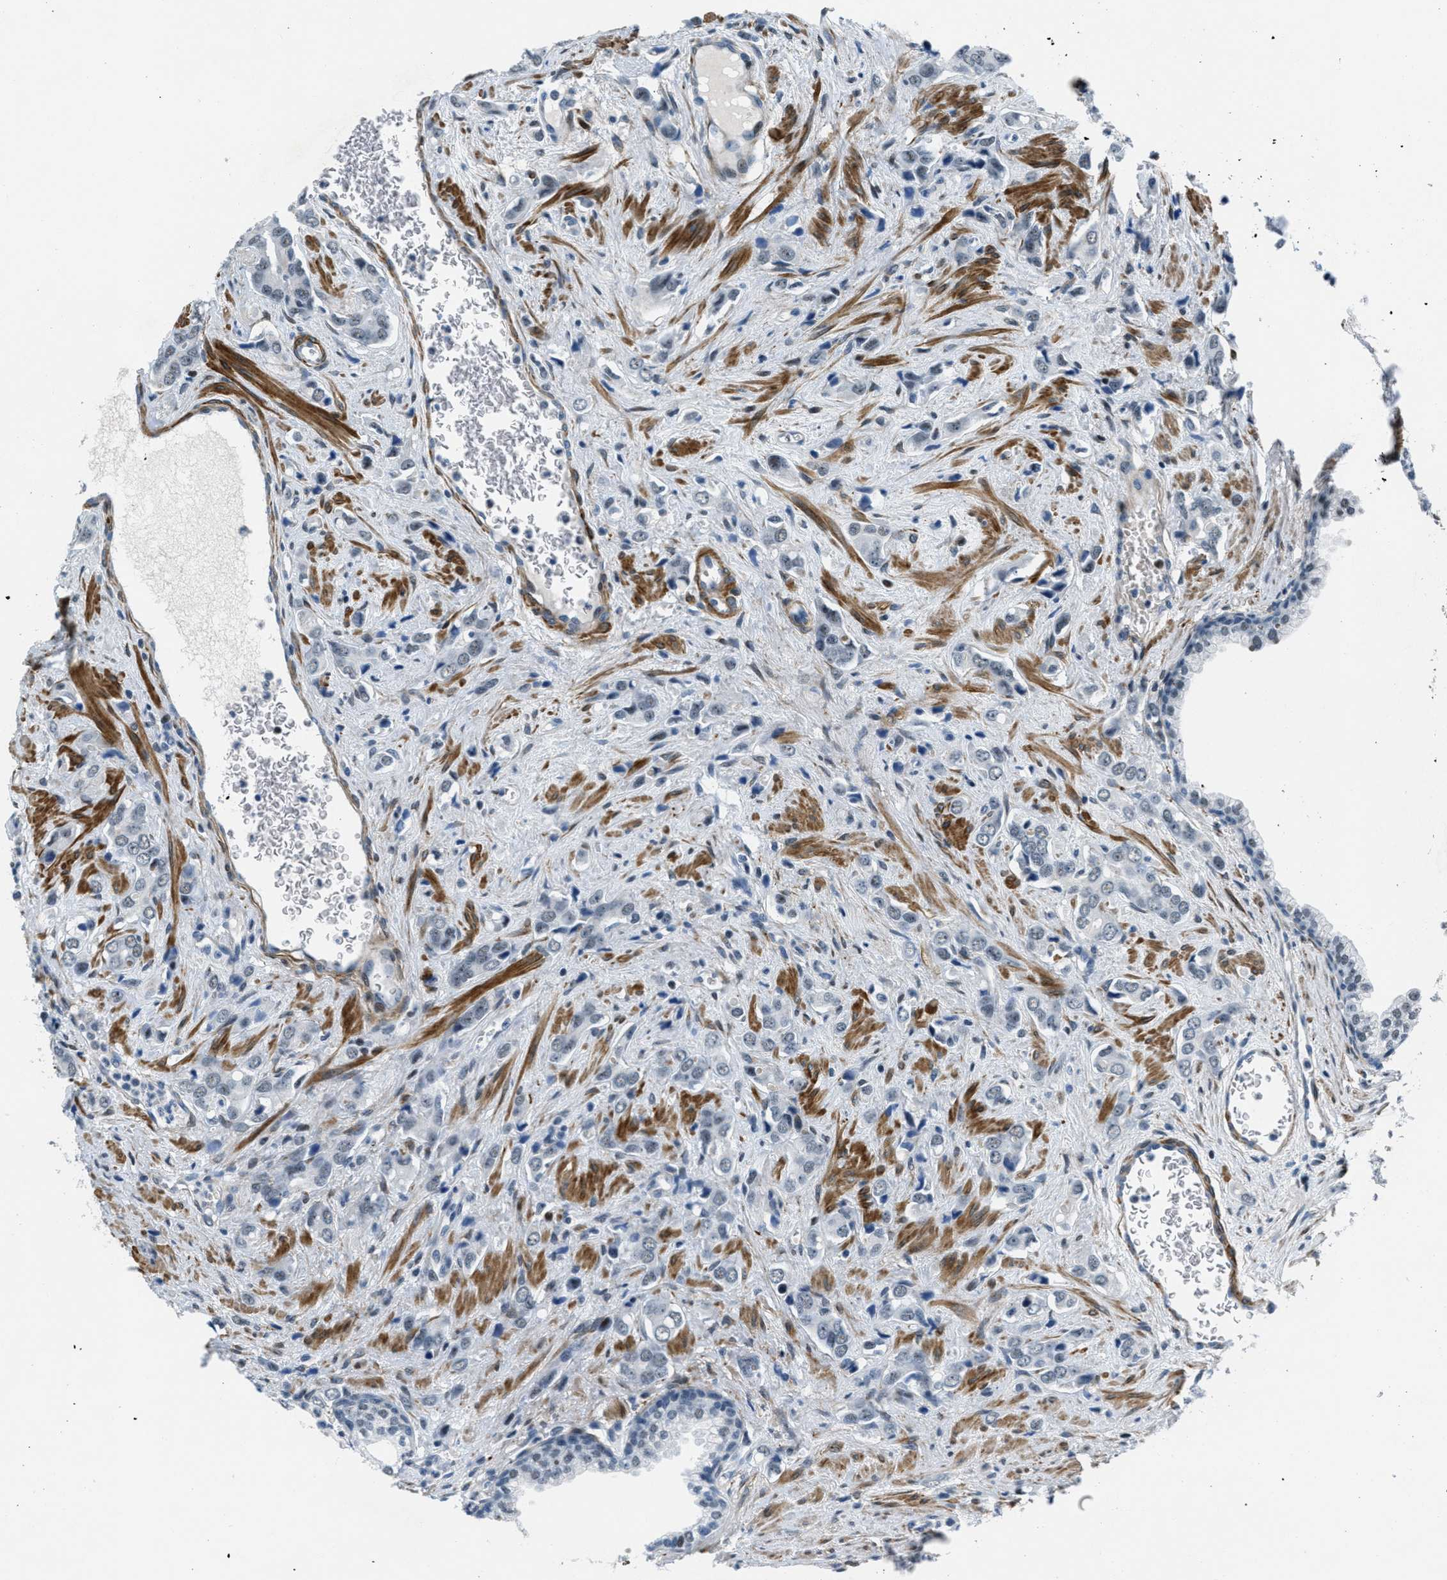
{"staining": {"intensity": "negative", "quantity": "none", "location": "none"}, "tissue": "prostate cancer", "cell_type": "Tumor cells", "image_type": "cancer", "snomed": [{"axis": "morphology", "description": "Adenocarcinoma, High grade"}, {"axis": "topography", "description": "Prostate"}], "caption": "High magnification brightfield microscopy of prostate cancer (adenocarcinoma (high-grade)) stained with DAB (brown) and counterstained with hematoxylin (blue): tumor cells show no significant staining.", "gene": "ZDHHC23", "patient": {"sex": "male", "age": 52}}